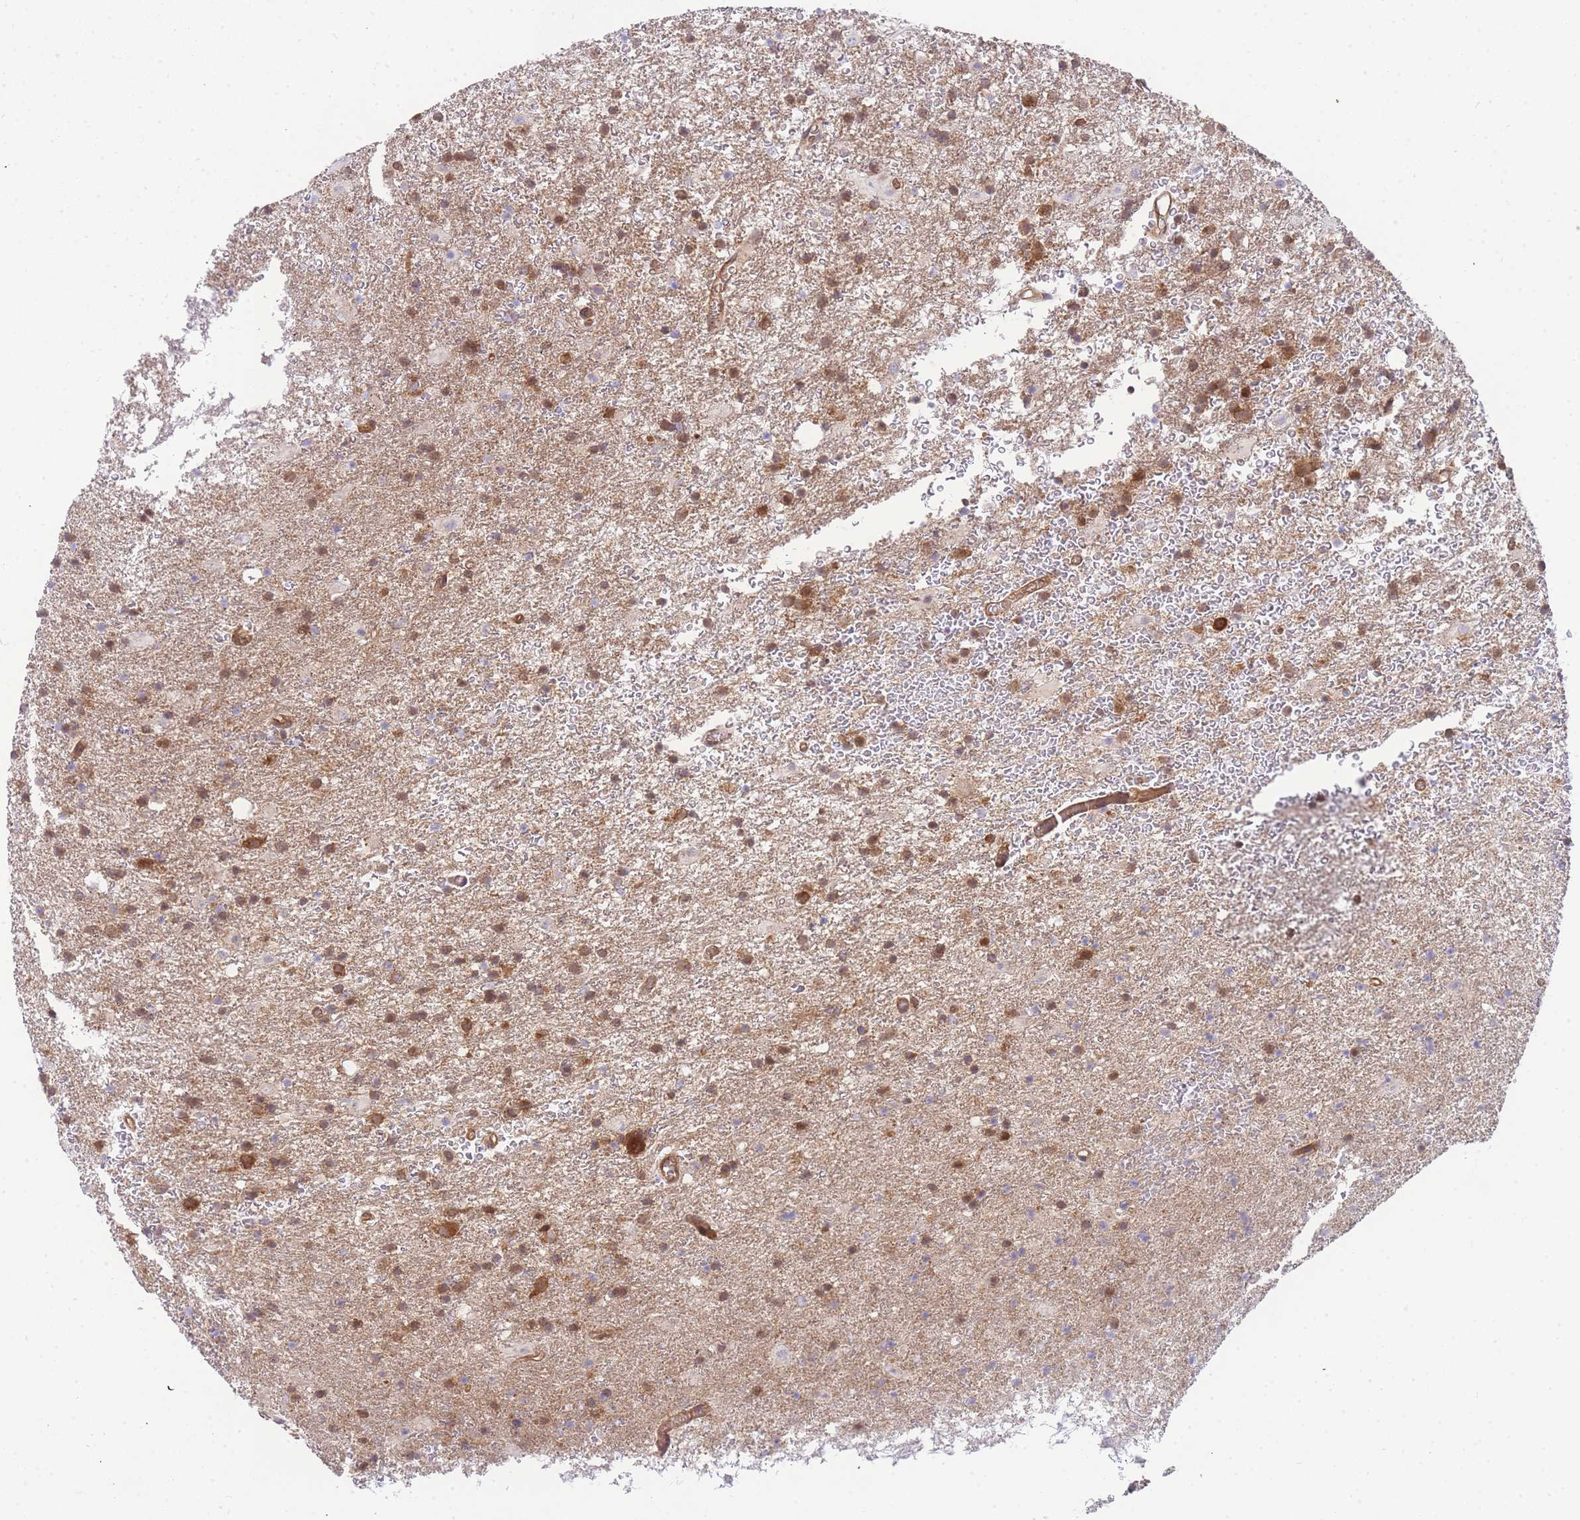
{"staining": {"intensity": "moderate", "quantity": ">75%", "location": "cytoplasmic/membranous,nuclear"}, "tissue": "glioma", "cell_type": "Tumor cells", "image_type": "cancer", "snomed": [{"axis": "morphology", "description": "Glioma, malignant, Low grade"}, {"axis": "topography", "description": "Brain"}], "caption": "A medium amount of moderate cytoplasmic/membranous and nuclear staining is seen in about >75% of tumor cells in glioma tissue.", "gene": "KIAA1191", "patient": {"sex": "male", "age": 65}}